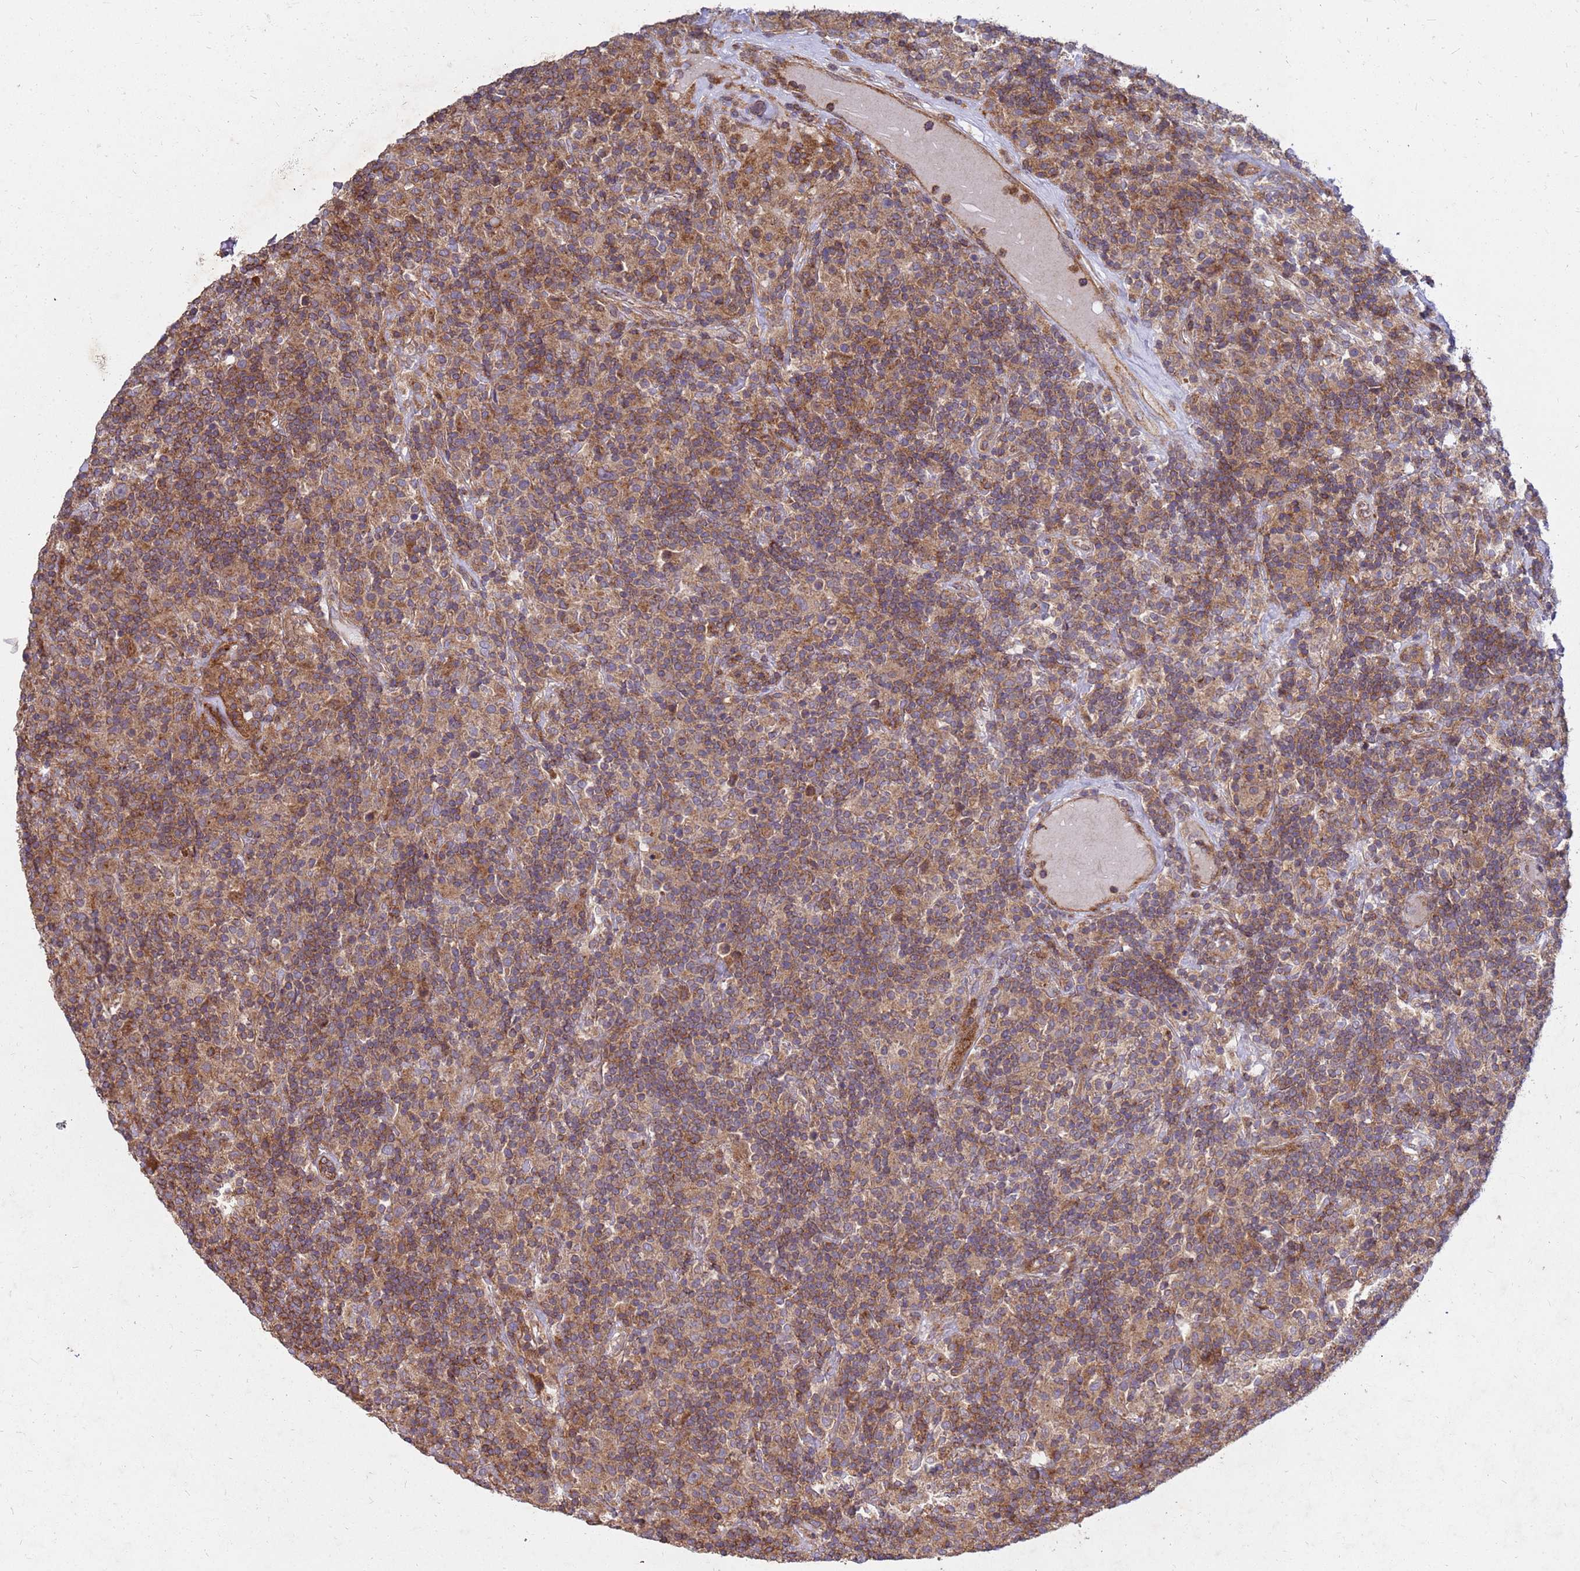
{"staining": {"intensity": "weak", "quantity": ">75%", "location": "cytoplasmic/membranous"}, "tissue": "lymphoma", "cell_type": "Tumor cells", "image_type": "cancer", "snomed": [{"axis": "morphology", "description": "Hodgkin's disease, NOS"}, {"axis": "topography", "description": "Lymph node"}], "caption": "High-power microscopy captured an immunohistochemistry (IHC) photomicrograph of lymphoma, revealing weak cytoplasmic/membranous expression in approximately >75% of tumor cells. Using DAB (3,3'-diaminobenzidine) (brown) and hematoxylin (blue) stains, captured at high magnification using brightfield microscopy.", "gene": "CDC34", "patient": {"sex": "male", "age": 70}}